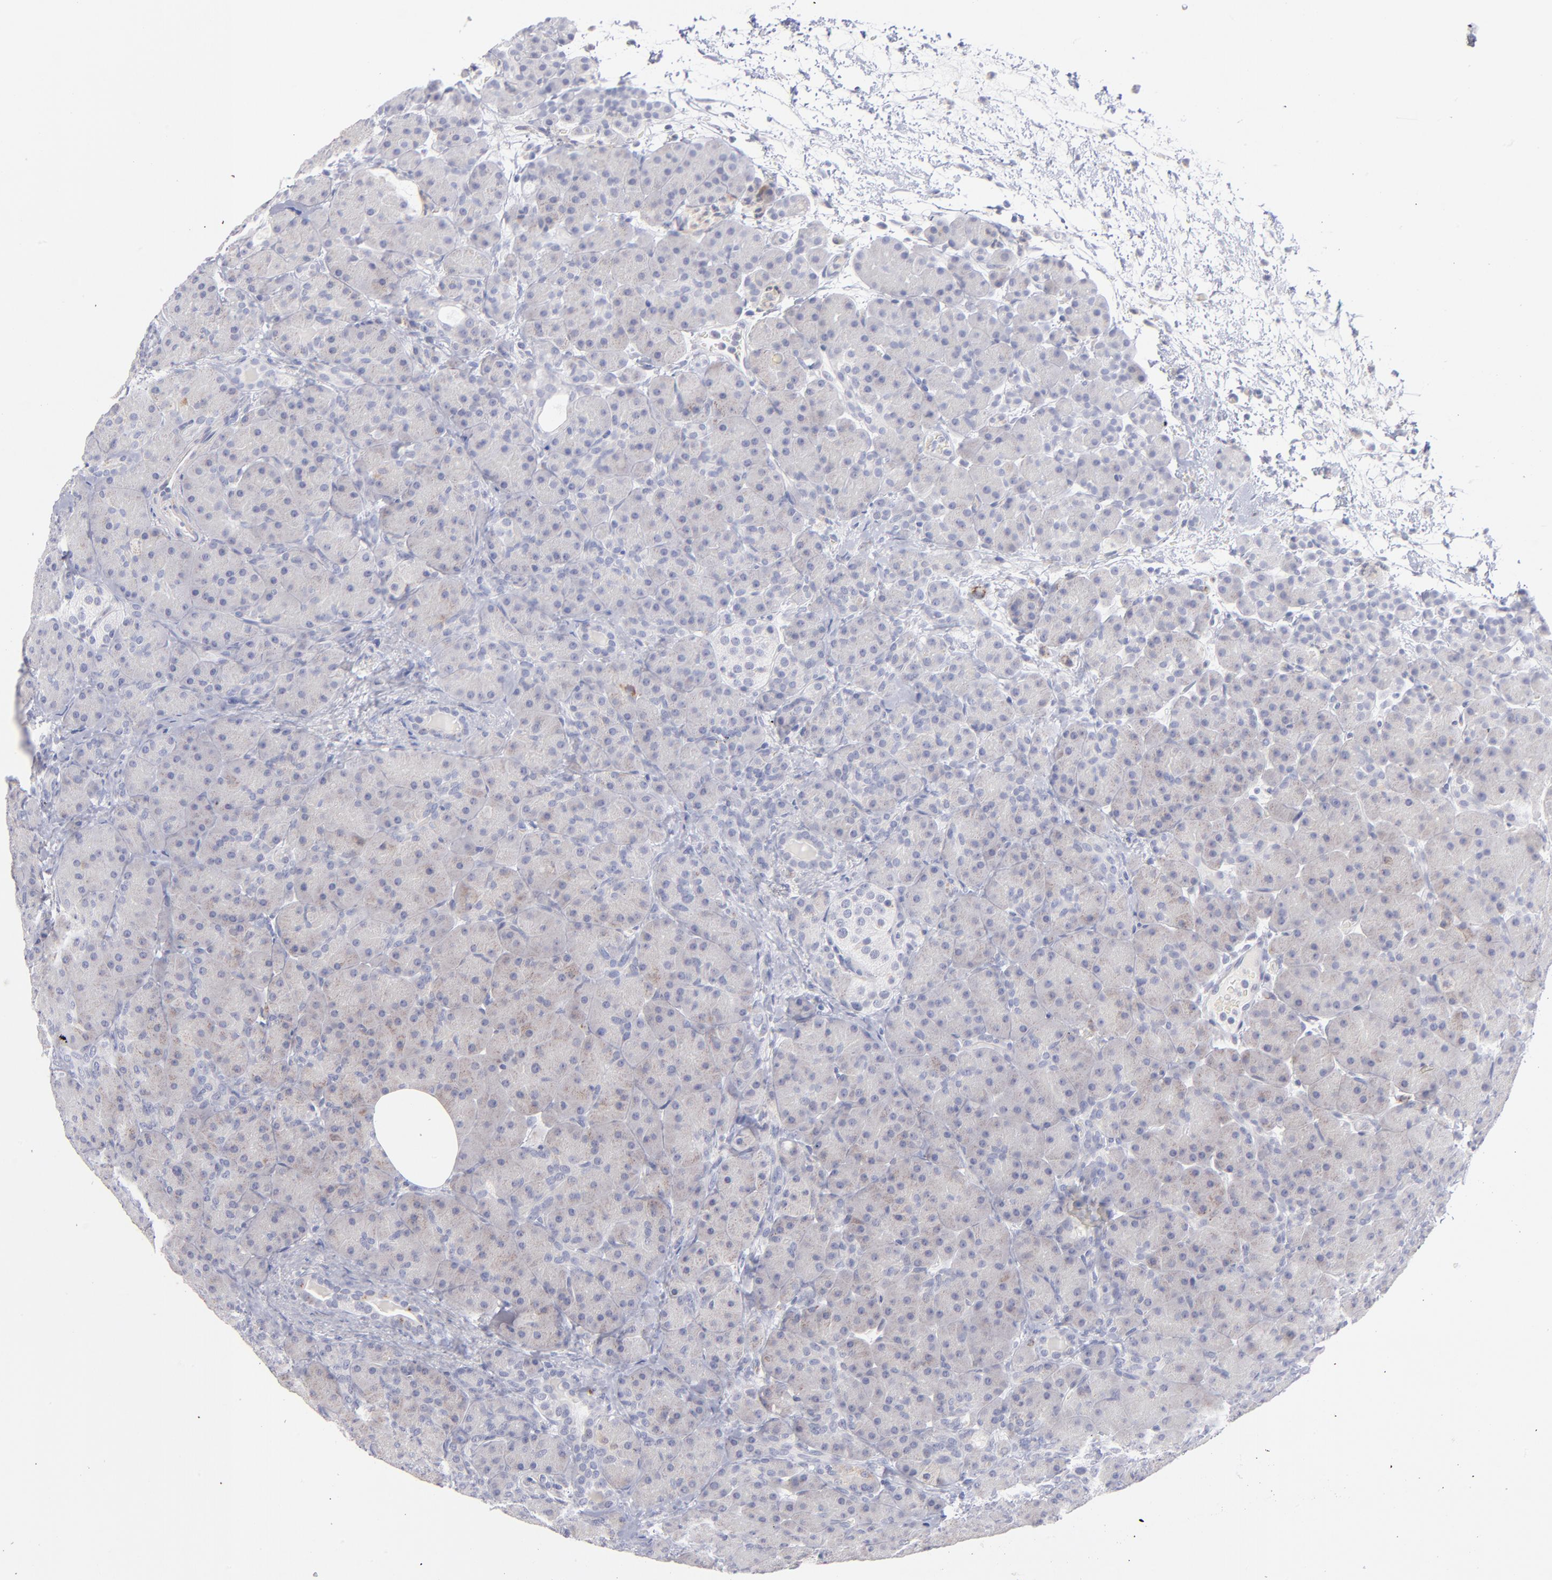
{"staining": {"intensity": "weak", "quantity": "25%-75%", "location": "cytoplasmic/membranous"}, "tissue": "pancreas", "cell_type": "Exocrine glandular cells", "image_type": "normal", "snomed": [{"axis": "morphology", "description": "Normal tissue, NOS"}, {"axis": "topography", "description": "Pancreas"}], "caption": "This is a histology image of immunohistochemistry (IHC) staining of normal pancreas, which shows weak staining in the cytoplasmic/membranous of exocrine glandular cells.", "gene": "MTHFD2", "patient": {"sex": "male", "age": 66}}